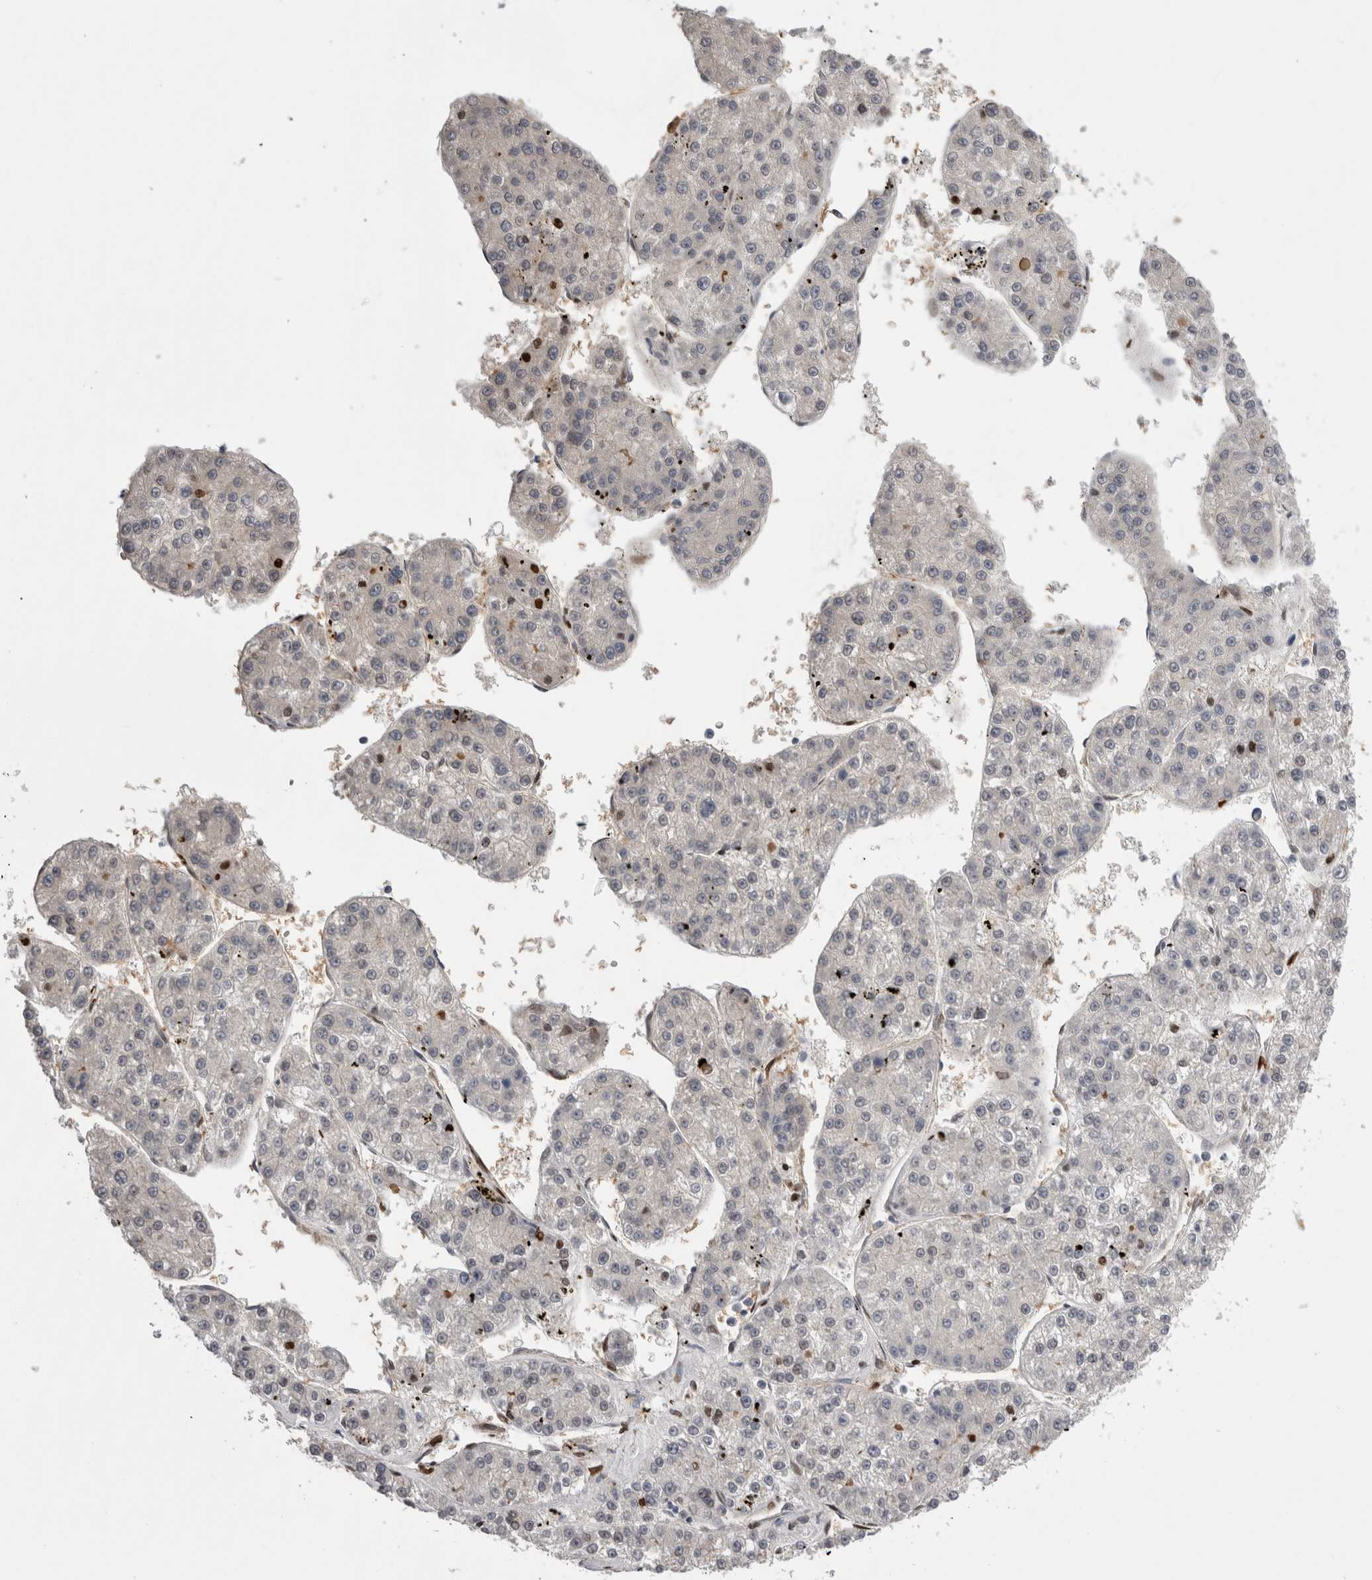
{"staining": {"intensity": "negative", "quantity": "none", "location": "none"}, "tissue": "liver cancer", "cell_type": "Tumor cells", "image_type": "cancer", "snomed": [{"axis": "morphology", "description": "Carcinoma, Hepatocellular, NOS"}, {"axis": "topography", "description": "Liver"}], "caption": "This is an IHC micrograph of human hepatocellular carcinoma (liver). There is no expression in tumor cells.", "gene": "DMTN", "patient": {"sex": "female", "age": 73}}